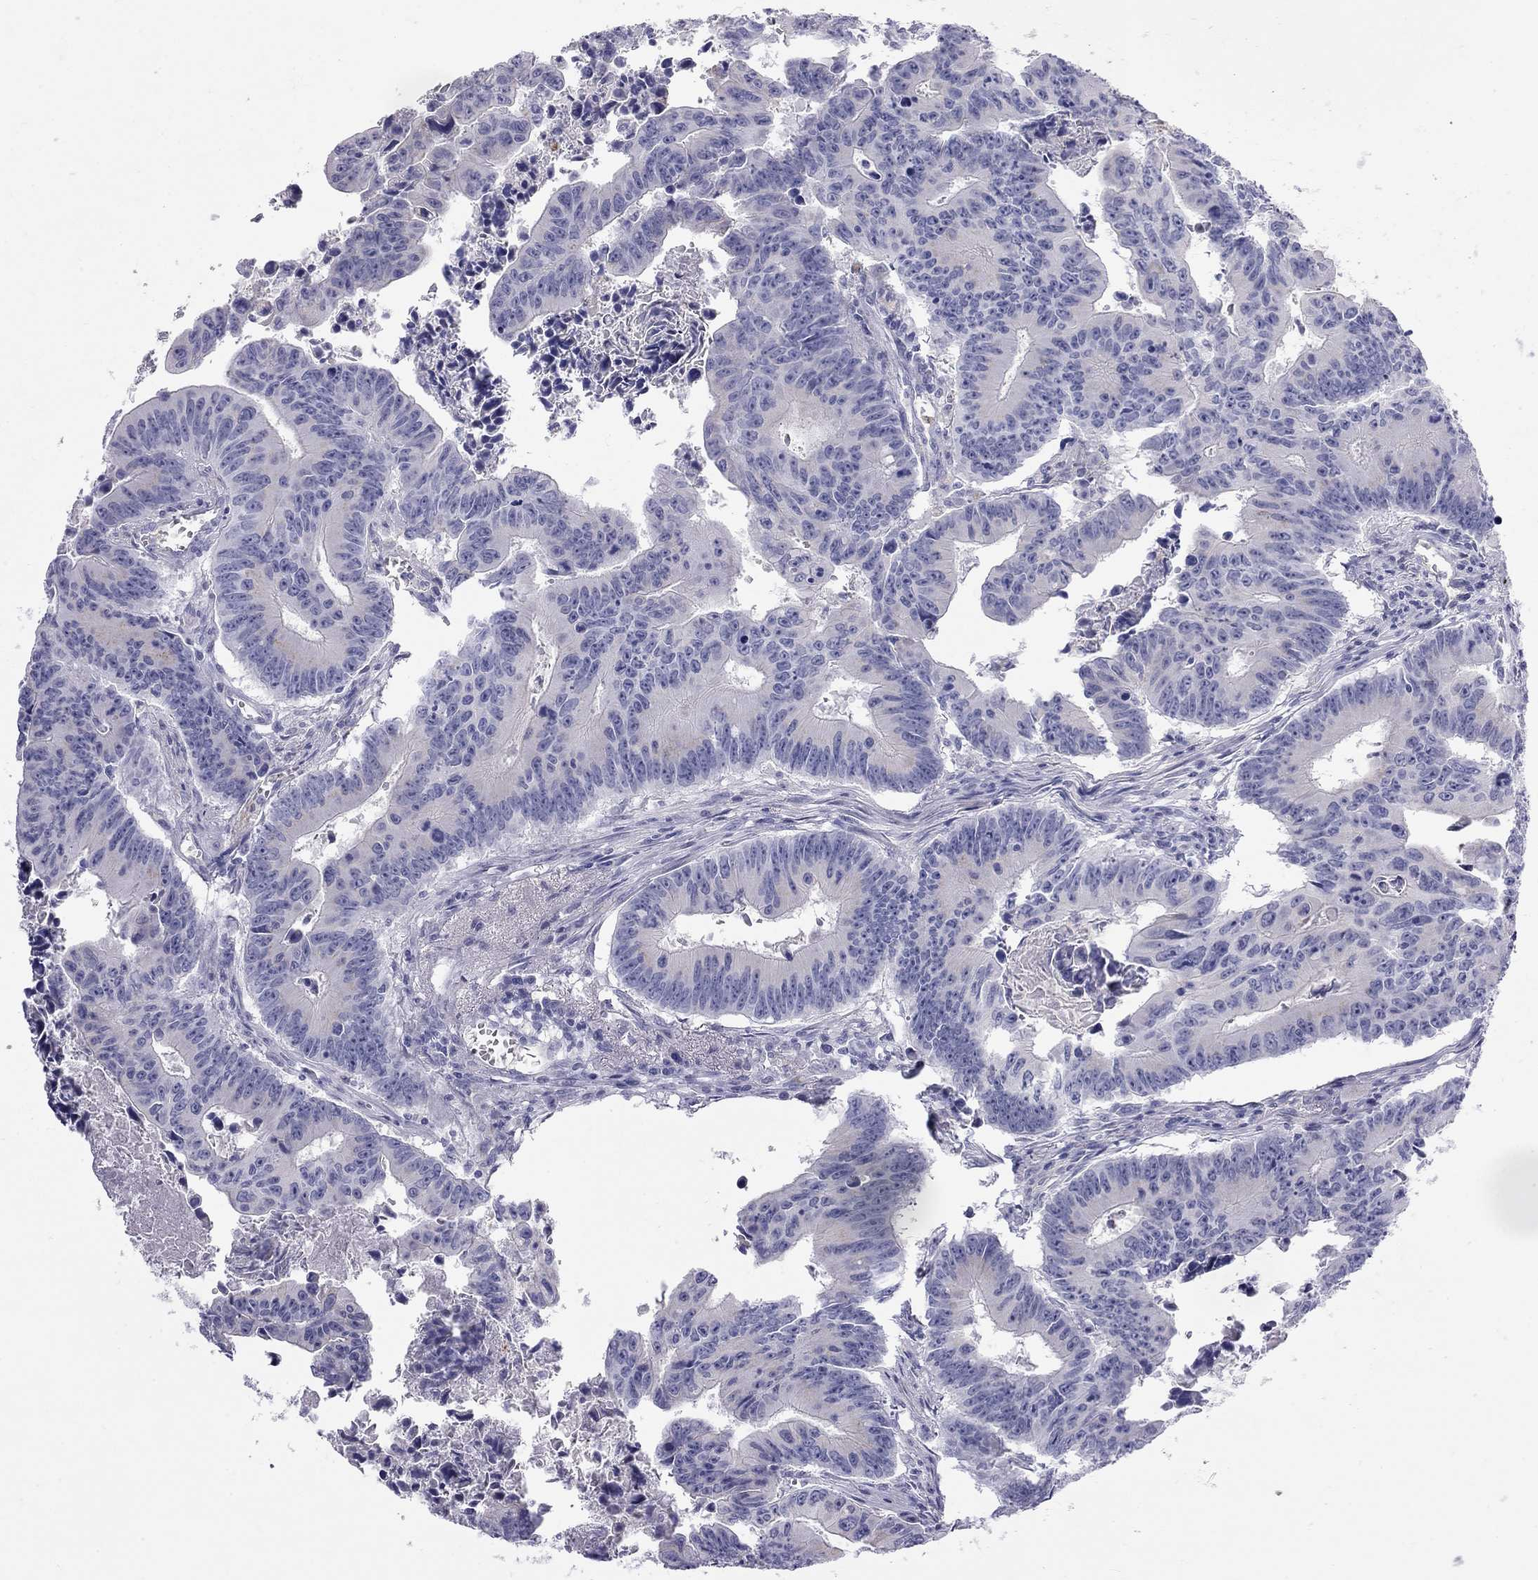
{"staining": {"intensity": "negative", "quantity": "none", "location": "none"}, "tissue": "colorectal cancer", "cell_type": "Tumor cells", "image_type": "cancer", "snomed": [{"axis": "morphology", "description": "Adenocarcinoma, NOS"}, {"axis": "topography", "description": "Colon"}], "caption": "Photomicrograph shows no significant protein staining in tumor cells of colorectal cancer (adenocarcinoma).", "gene": "TDRD6", "patient": {"sex": "female", "age": 87}}